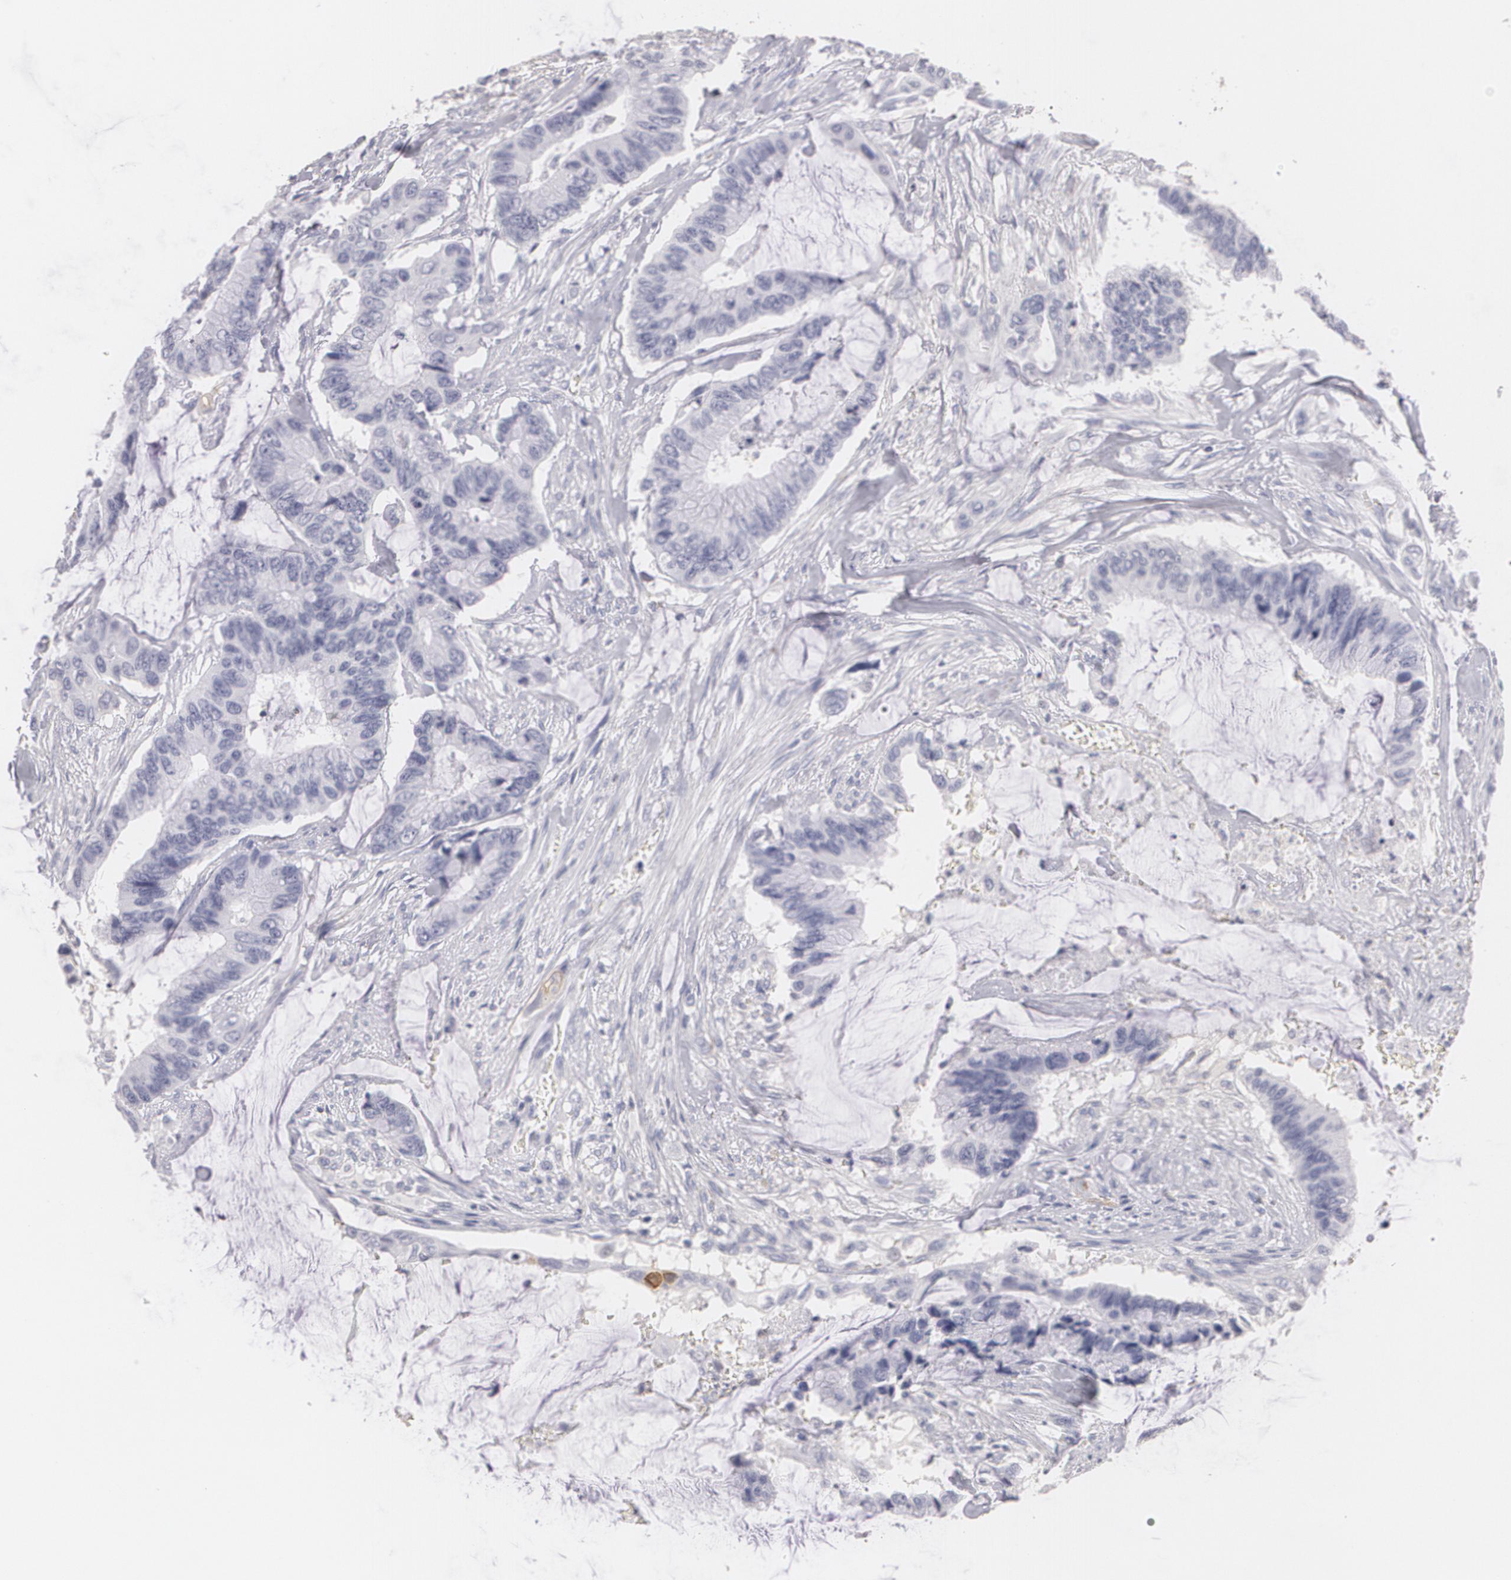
{"staining": {"intensity": "negative", "quantity": "none", "location": "none"}, "tissue": "colorectal cancer", "cell_type": "Tumor cells", "image_type": "cancer", "snomed": [{"axis": "morphology", "description": "Adenocarcinoma, NOS"}, {"axis": "topography", "description": "Rectum"}], "caption": "Photomicrograph shows no protein staining in tumor cells of colorectal cancer (adenocarcinoma) tissue.", "gene": "NGFR", "patient": {"sex": "female", "age": 59}}